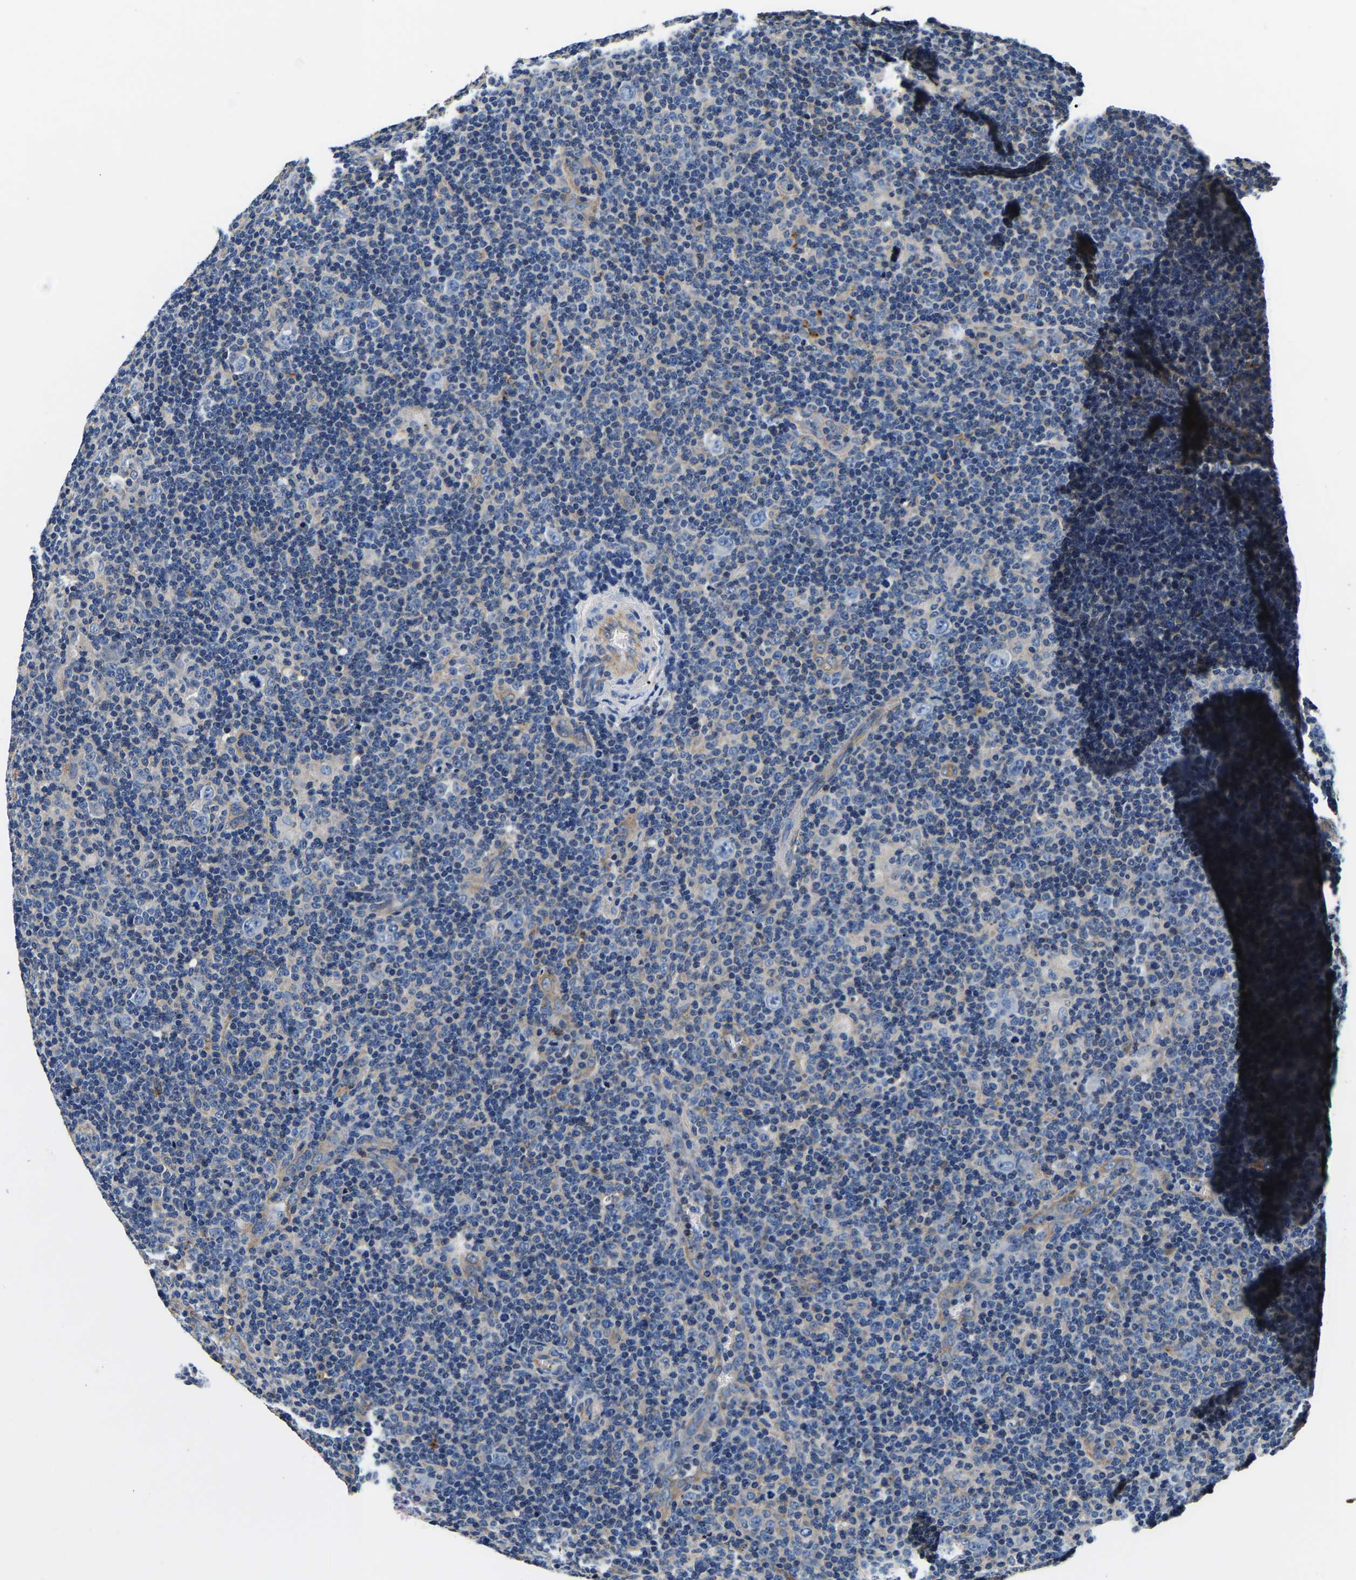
{"staining": {"intensity": "negative", "quantity": "none", "location": "none"}, "tissue": "lymphoma", "cell_type": "Tumor cells", "image_type": "cancer", "snomed": [{"axis": "morphology", "description": "Hodgkin's disease, NOS"}, {"axis": "topography", "description": "Lymph node"}], "caption": "IHC micrograph of Hodgkin's disease stained for a protein (brown), which shows no expression in tumor cells.", "gene": "SH3GLB1", "patient": {"sex": "female", "age": 57}}